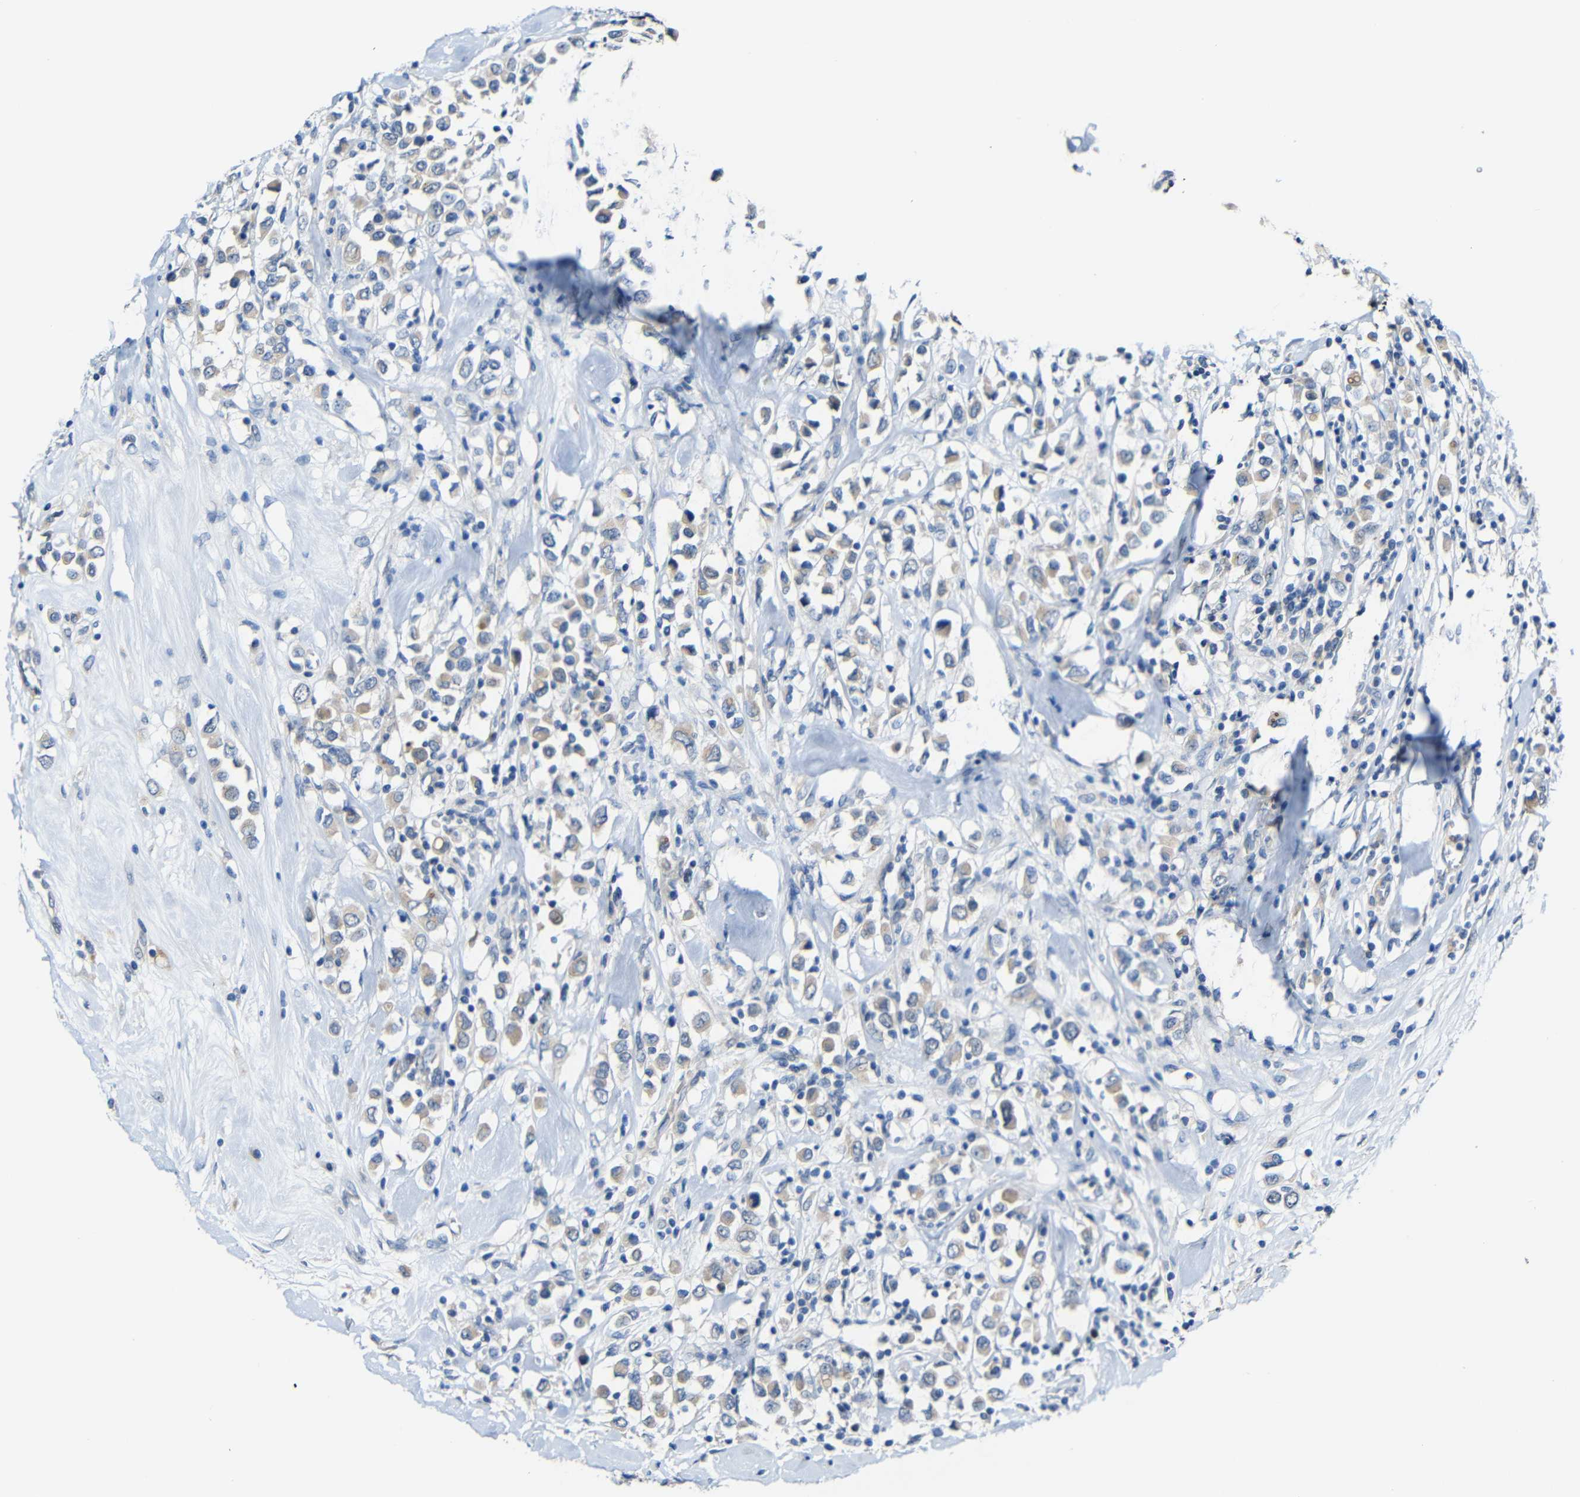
{"staining": {"intensity": "weak", "quantity": ">75%", "location": "cytoplasmic/membranous"}, "tissue": "breast cancer", "cell_type": "Tumor cells", "image_type": "cancer", "snomed": [{"axis": "morphology", "description": "Duct carcinoma"}, {"axis": "topography", "description": "Breast"}], "caption": "Immunohistochemistry (IHC) micrograph of neoplastic tissue: human breast cancer stained using immunohistochemistry reveals low levels of weak protein expression localized specifically in the cytoplasmic/membranous of tumor cells, appearing as a cytoplasmic/membranous brown color.", "gene": "STBD1", "patient": {"sex": "female", "age": 61}}